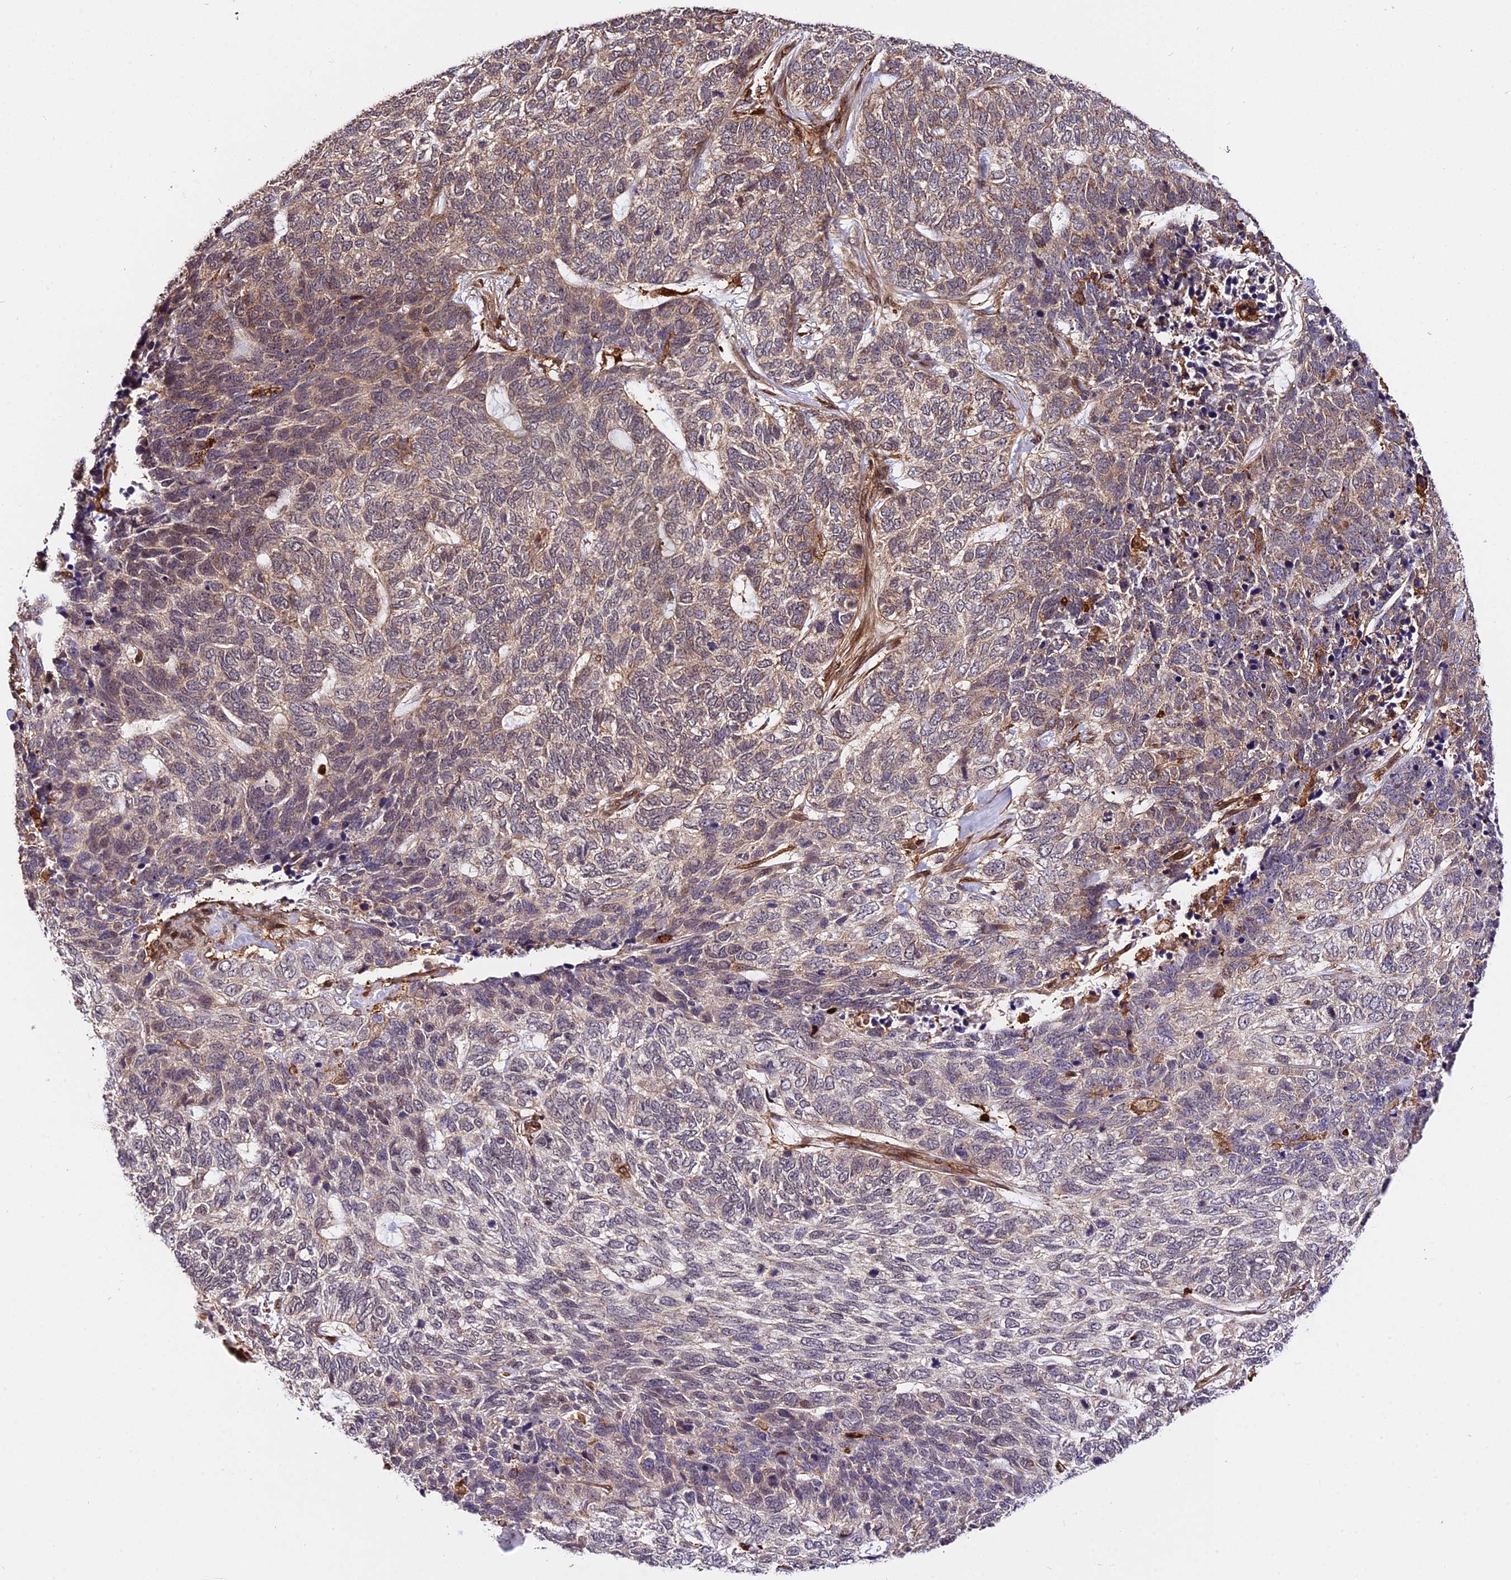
{"staining": {"intensity": "weak", "quantity": "<25%", "location": "cytoplasmic/membranous"}, "tissue": "skin cancer", "cell_type": "Tumor cells", "image_type": "cancer", "snomed": [{"axis": "morphology", "description": "Basal cell carcinoma"}, {"axis": "topography", "description": "Skin"}], "caption": "A photomicrograph of skin cancer stained for a protein displays no brown staining in tumor cells. (Brightfield microscopy of DAB (3,3'-diaminobenzidine) immunohistochemistry (IHC) at high magnification).", "gene": "HERPUD1", "patient": {"sex": "female", "age": 65}}